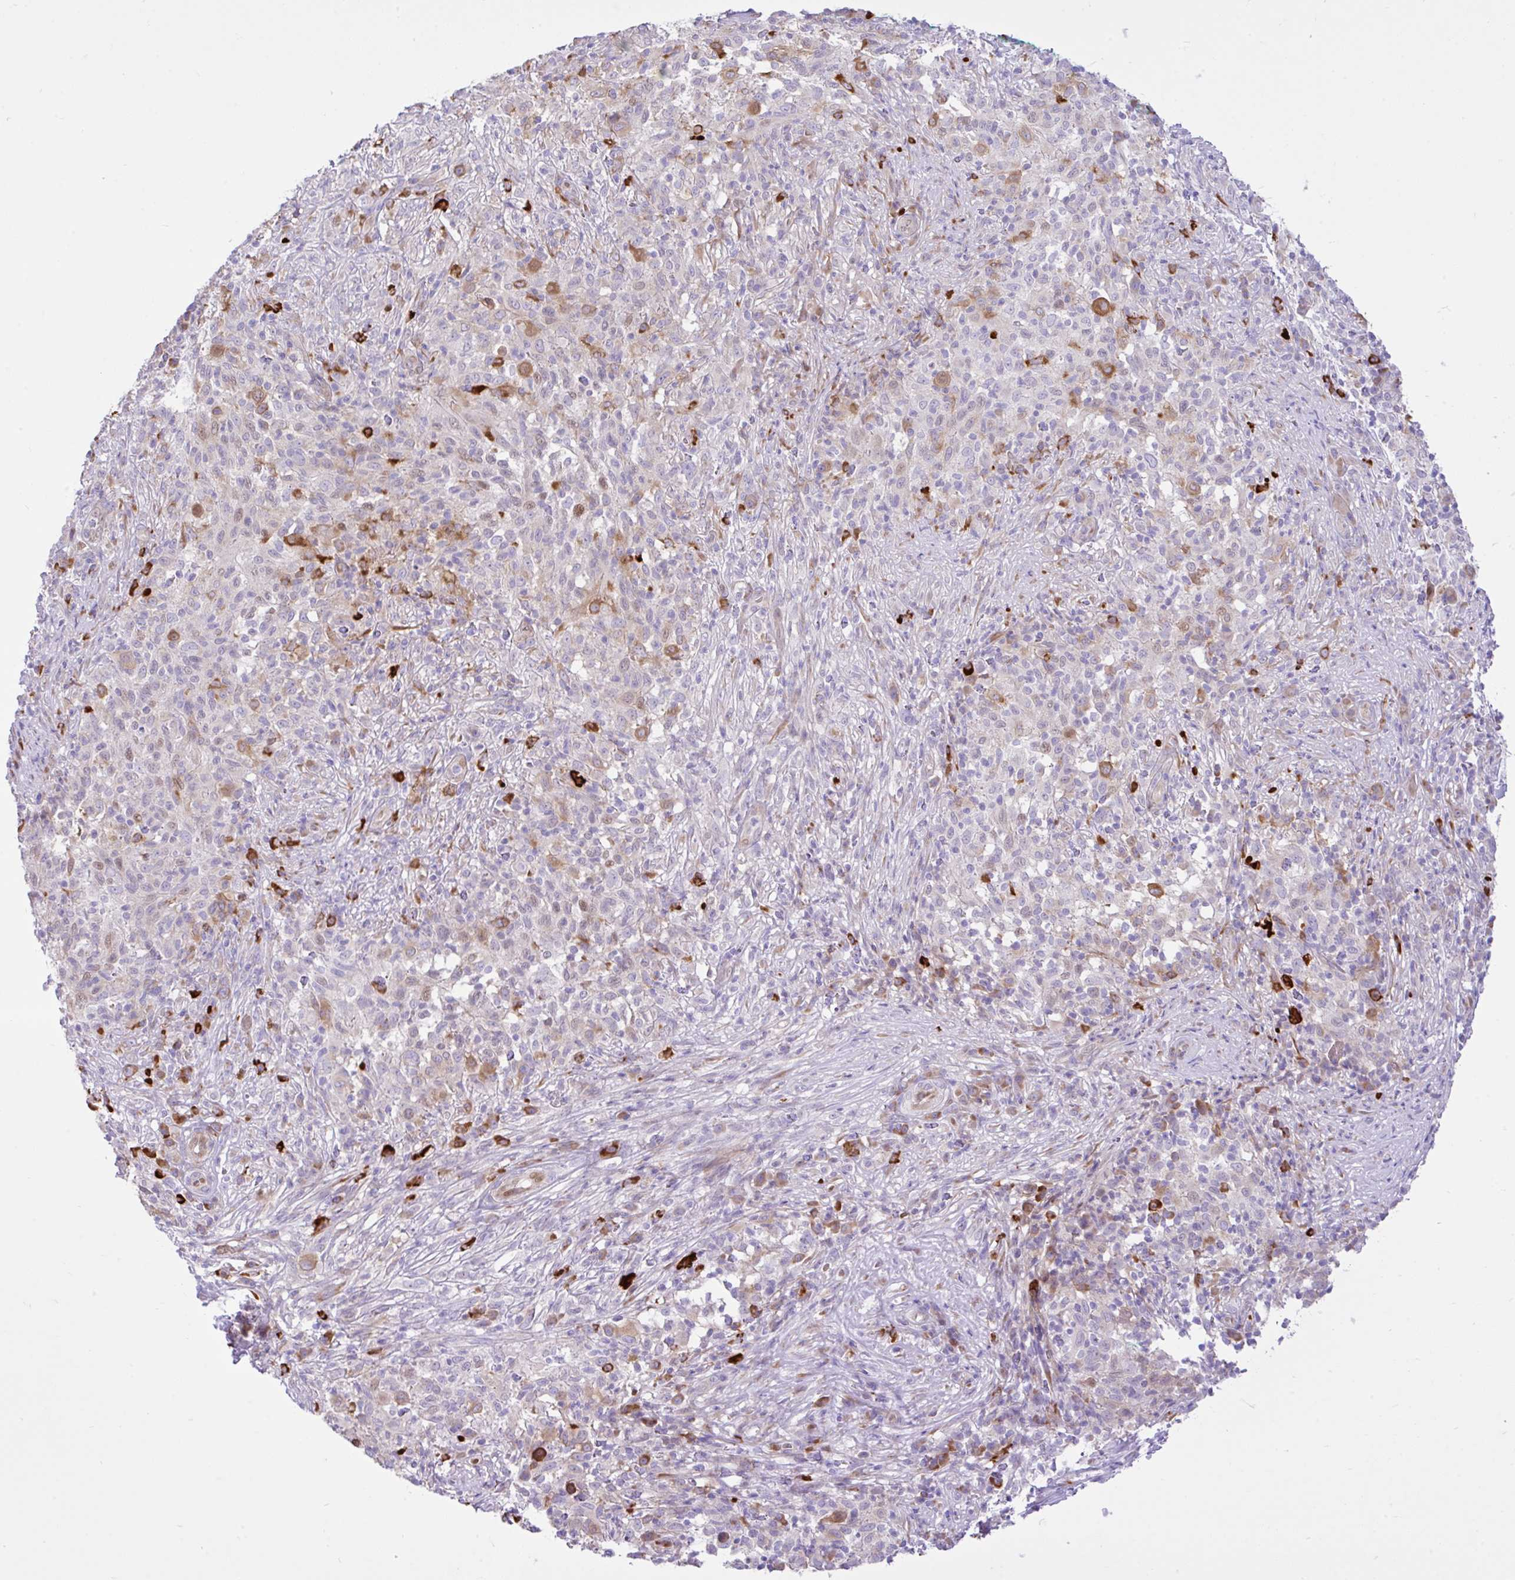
{"staining": {"intensity": "moderate", "quantity": "<25%", "location": "cytoplasmic/membranous"}, "tissue": "melanoma", "cell_type": "Tumor cells", "image_type": "cancer", "snomed": [{"axis": "morphology", "description": "Malignant melanoma, NOS"}, {"axis": "topography", "description": "Skin"}], "caption": "Protein expression analysis of human malignant melanoma reveals moderate cytoplasmic/membranous positivity in about <25% of tumor cells.", "gene": "EEF1A2", "patient": {"sex": "male", "age": 66}}